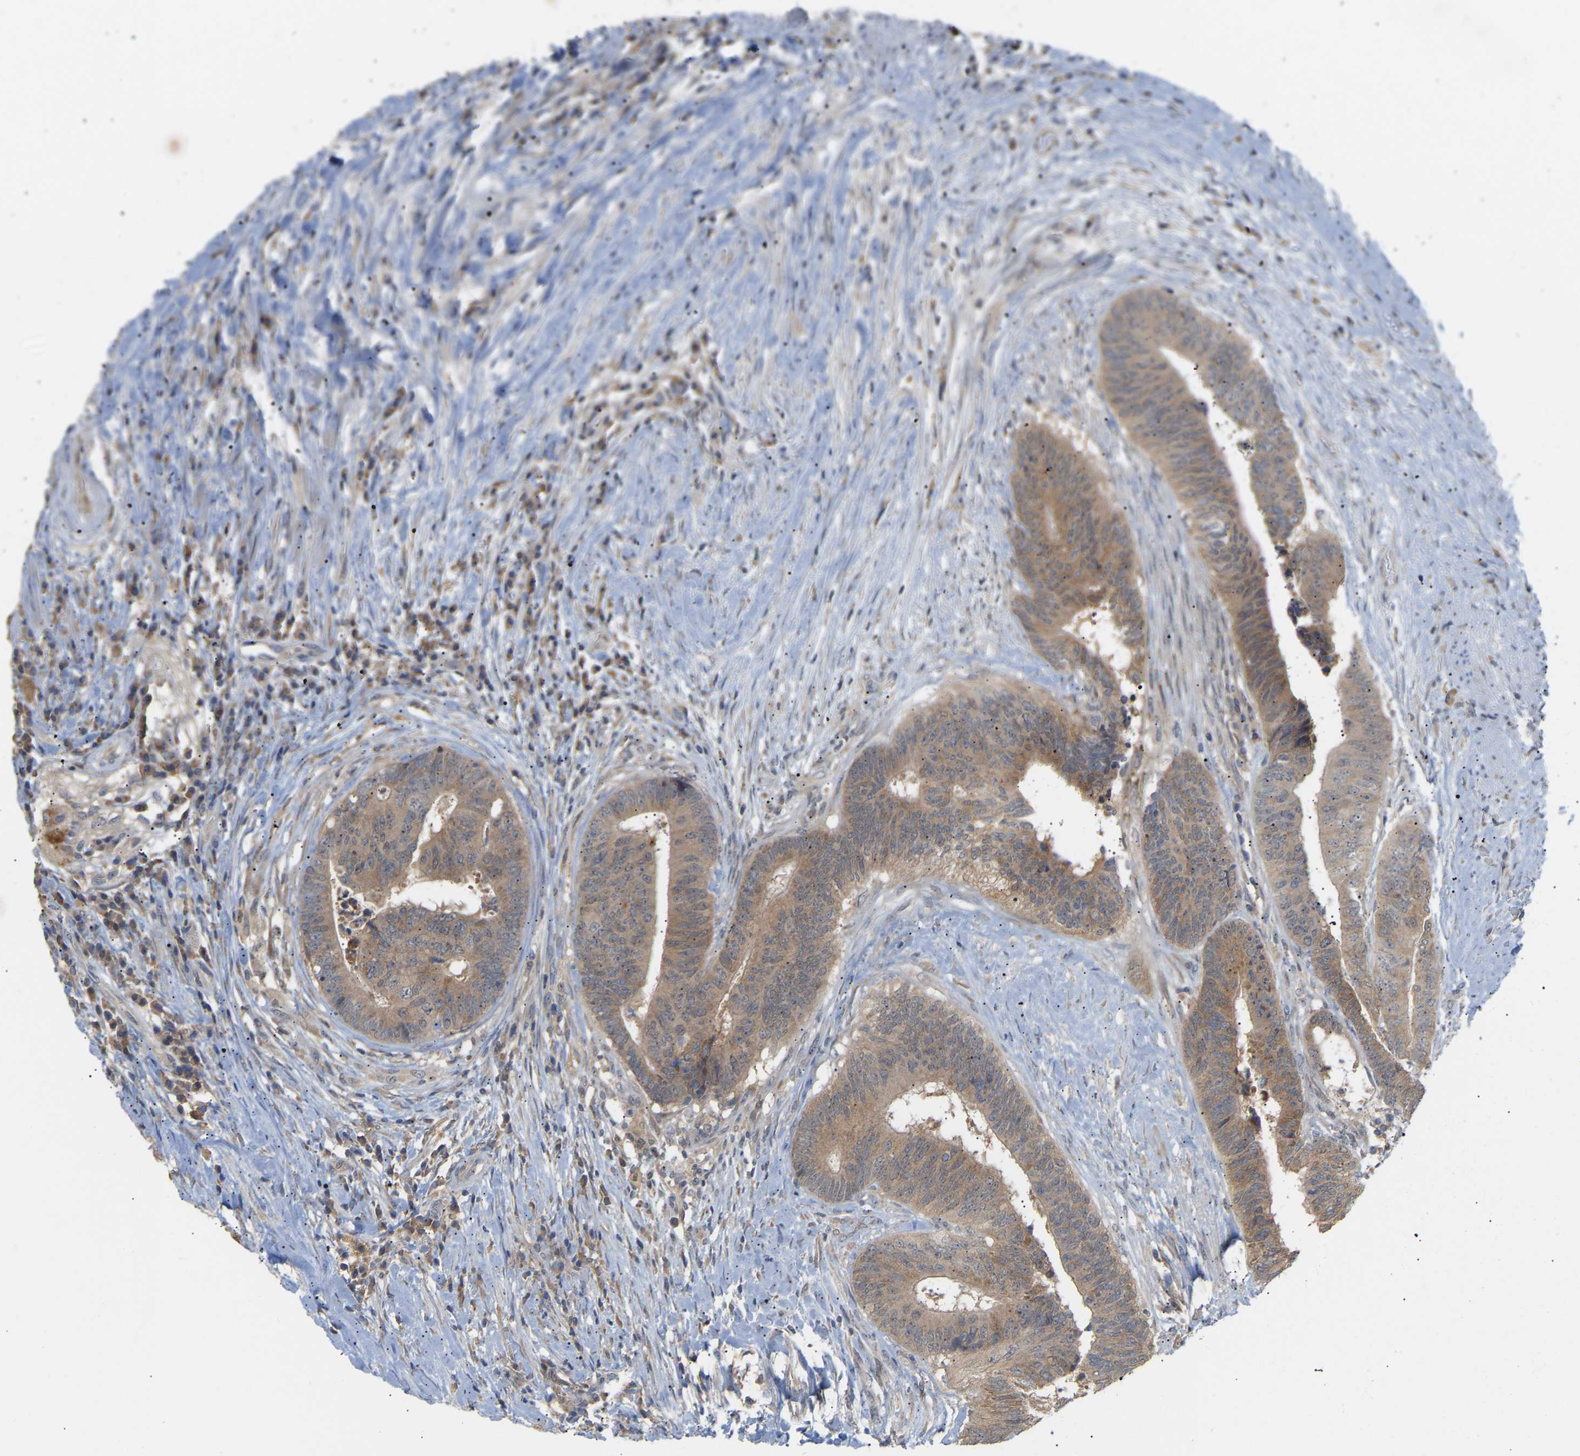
{"staining": {"intensity": "weak", "quantity": ">75%", "location": "cytoplasmic/membranous"}, "tissue": "colorectal cancer", "cell_type": "Tumor cells", "image_type": "cancer", "snomed": [{"axis": "morphology", "description": "Adenocarcinoma, NOS"}, {"axis": "topography", "description": "Rectum"}], "caption": "This photomicrograph shows IHC staining of colorectal adenocarcinoma, with low weak cytoplasmic/membranous expression in about >75% of tumor cells.", "gene": "TPMT", "patient": {"sex": "male", "age": 72}}